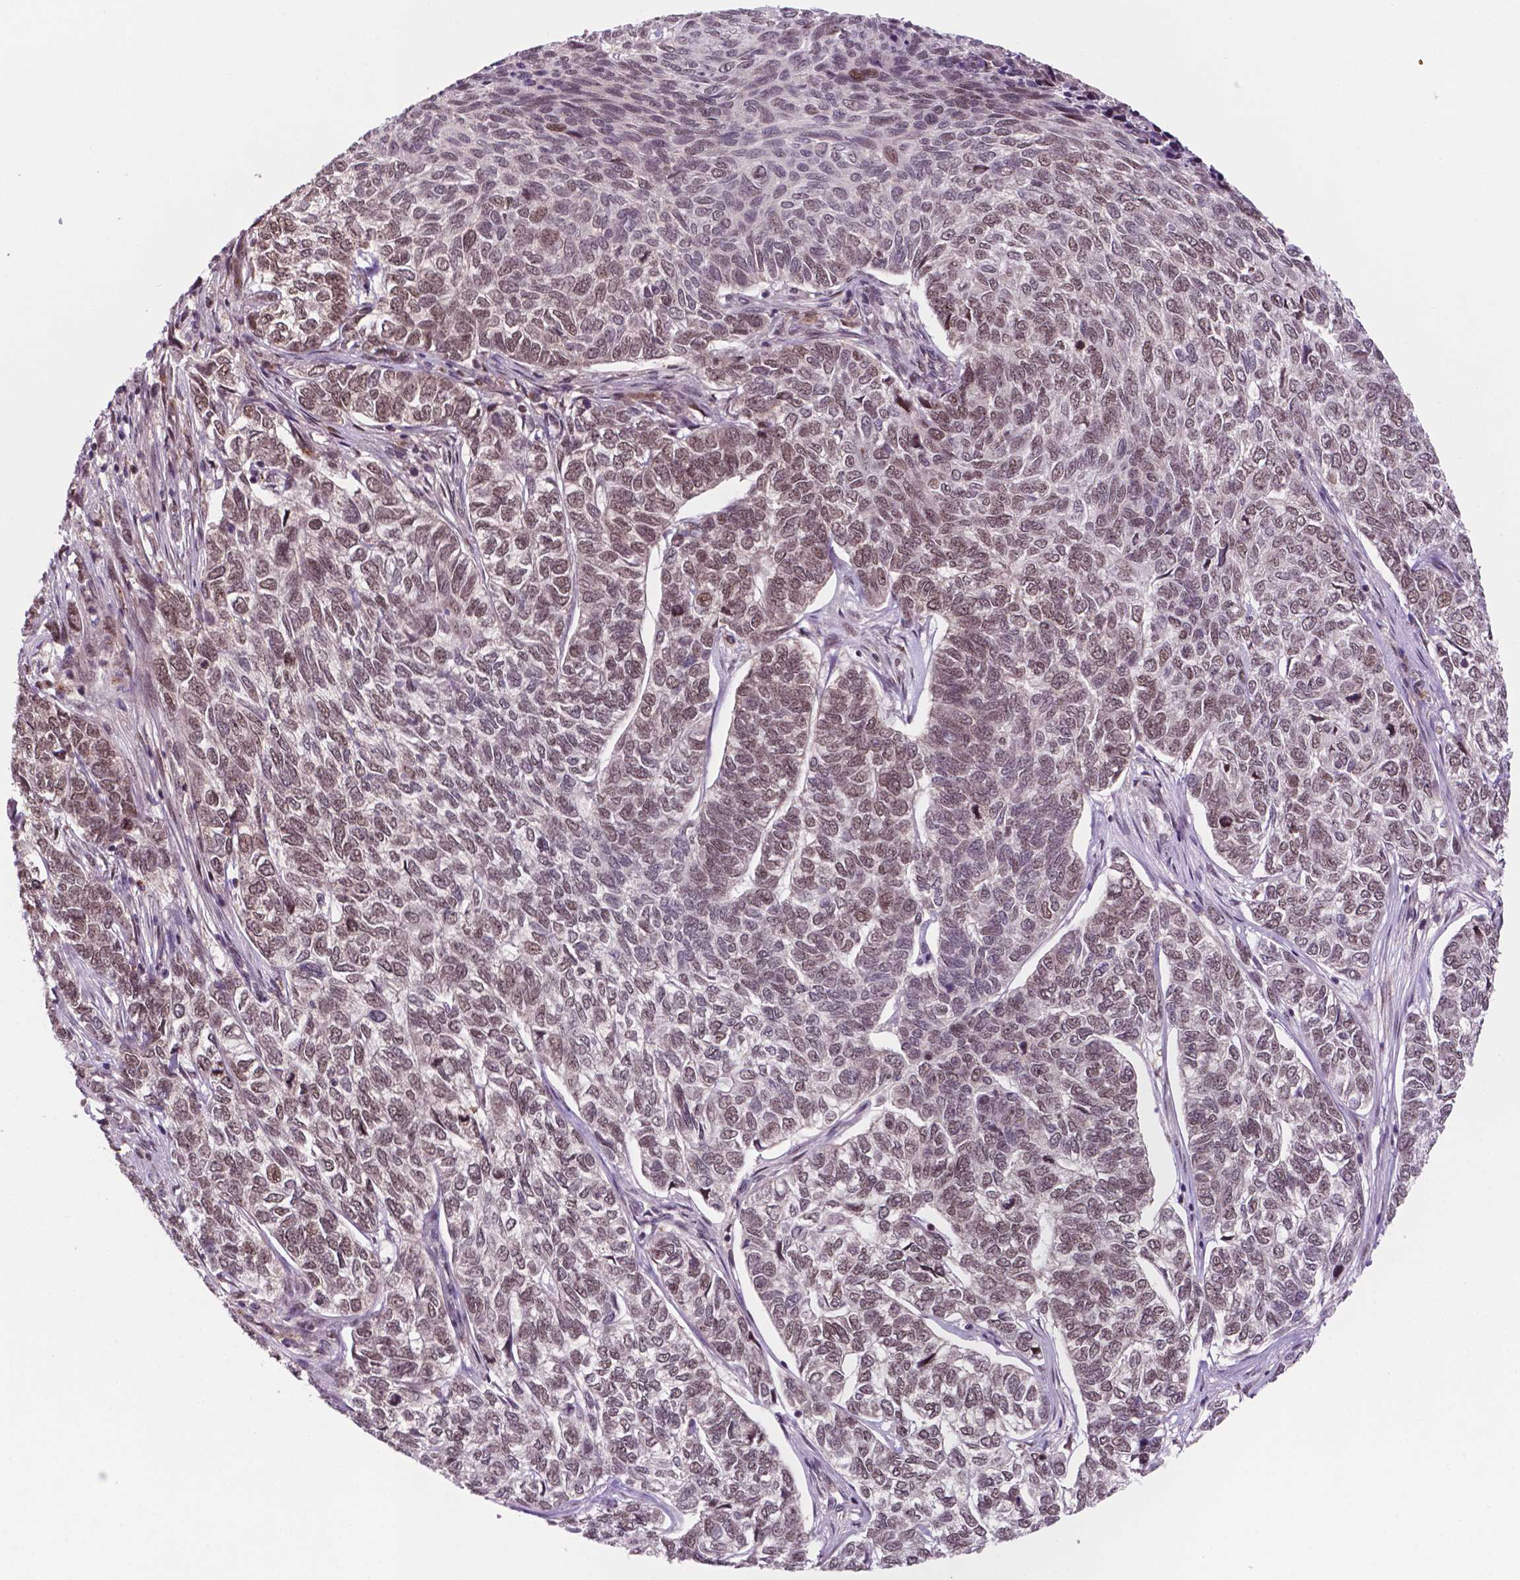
{"staining": {"intensity": "moderate", "quantity": "25%-75%", "location": "nuclear"}, "tissue": "skin cancer", "cell_type": "Tumor cells", "image_type": "cancer", "snomed": [{"axis": "morphology", "description": "Basal cell carcinoma"}, {"axis": "topography", "description": "Skin"}], "caption": "A brown stain highlights moderate nuclear staining of a protein in human basal cell carcinoma (skin) tumor cells.", "gene": "PER2", "patient": {"sex": "female", "age": 65}}